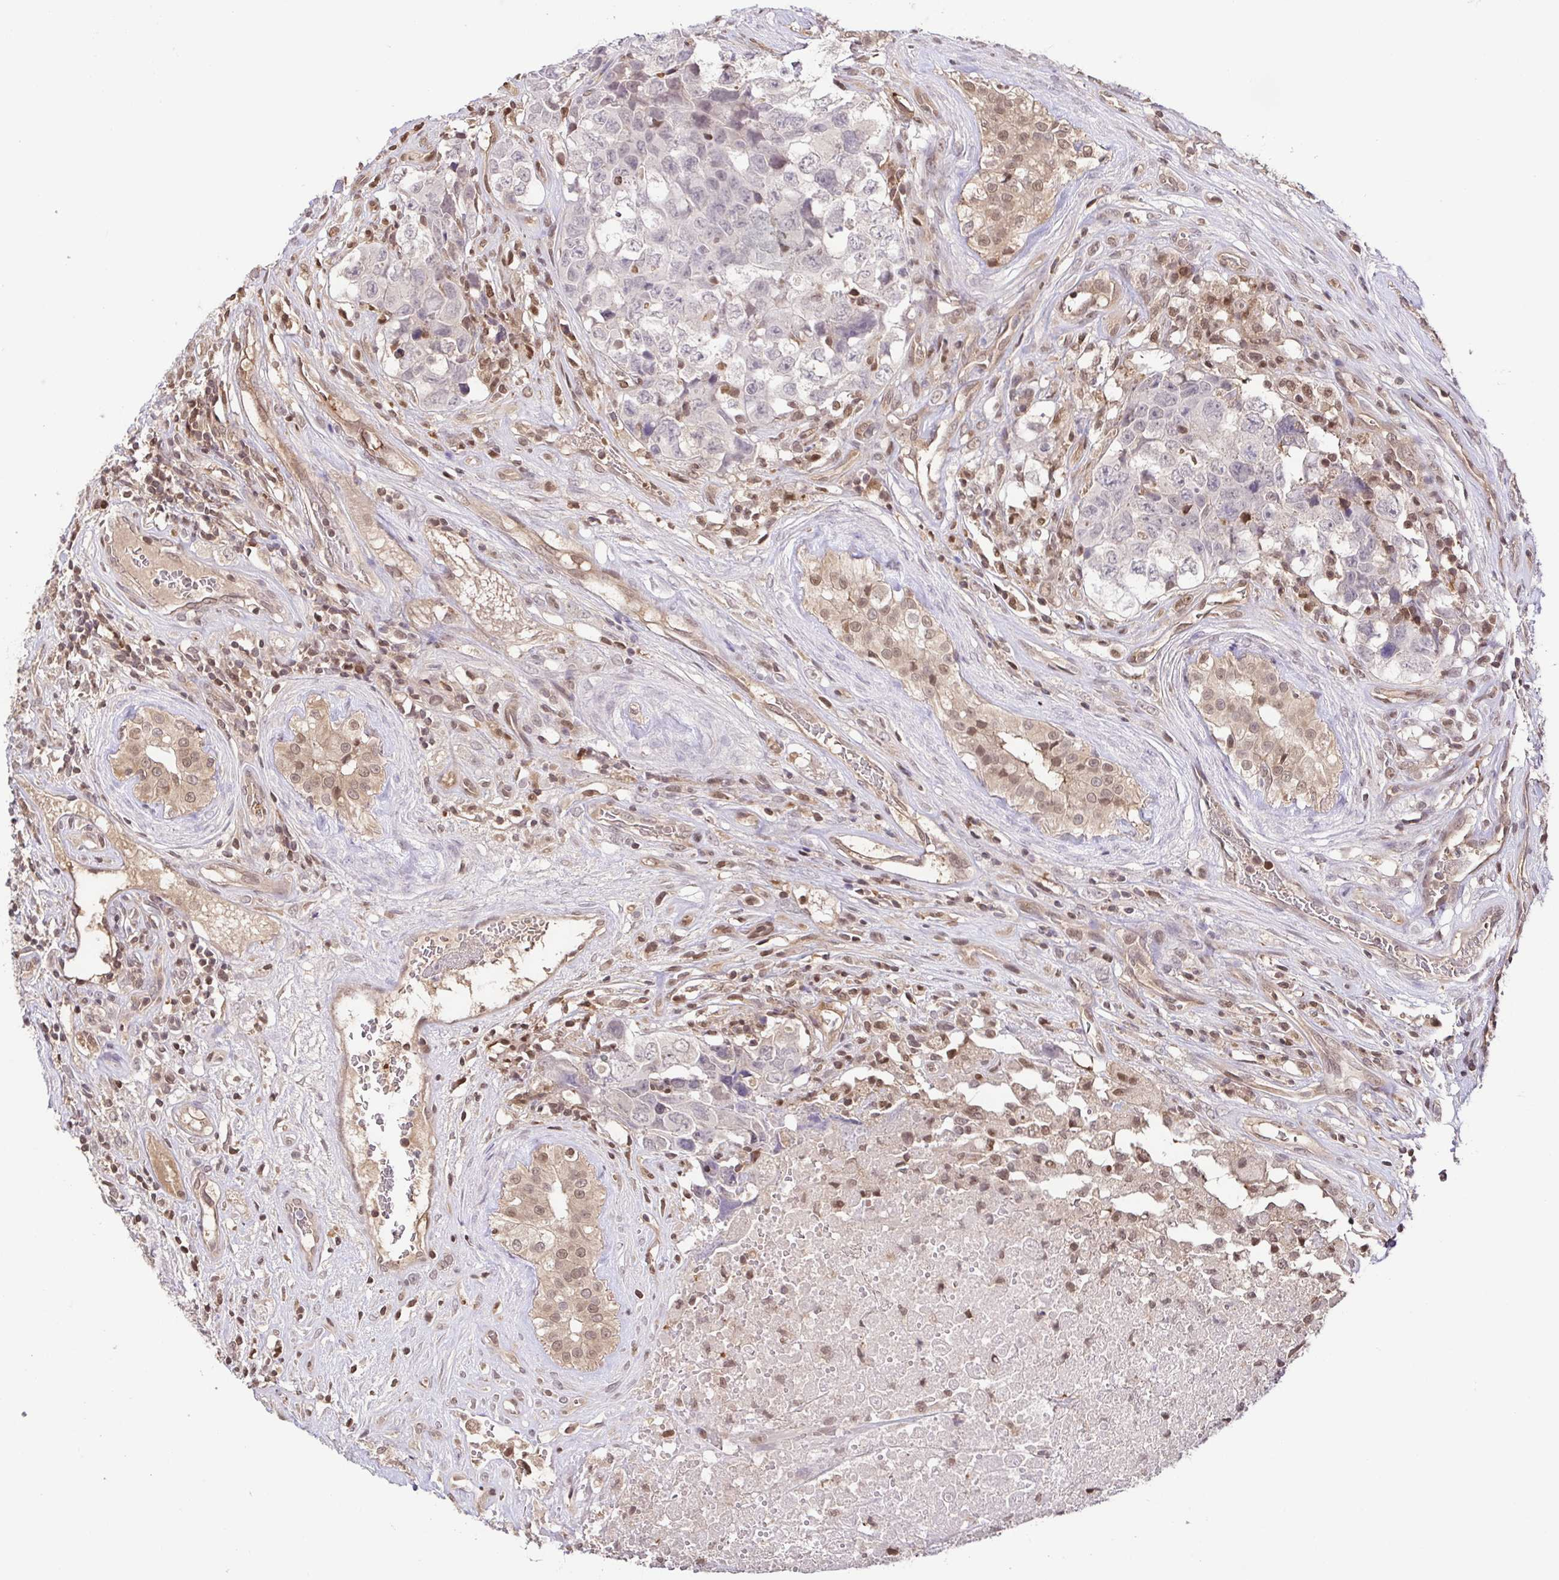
{"staining": {"intensity": "negative", "quantity": "none", "location": "none"}, "tissue": "testis cancer", "cell_type": "Tumor cells", "image_type": "cancer", "snomed": [{"axis": "morphology", "description": "Carcinoma, Embryonal, NOS"}, {"axis": "topography", "description": "Testis"}], "caption": "Tumor cells are negative for brown protein staining in testis cancer.", "gene": "PSMB9", "patient": {"sex": "male", "age": 24}}